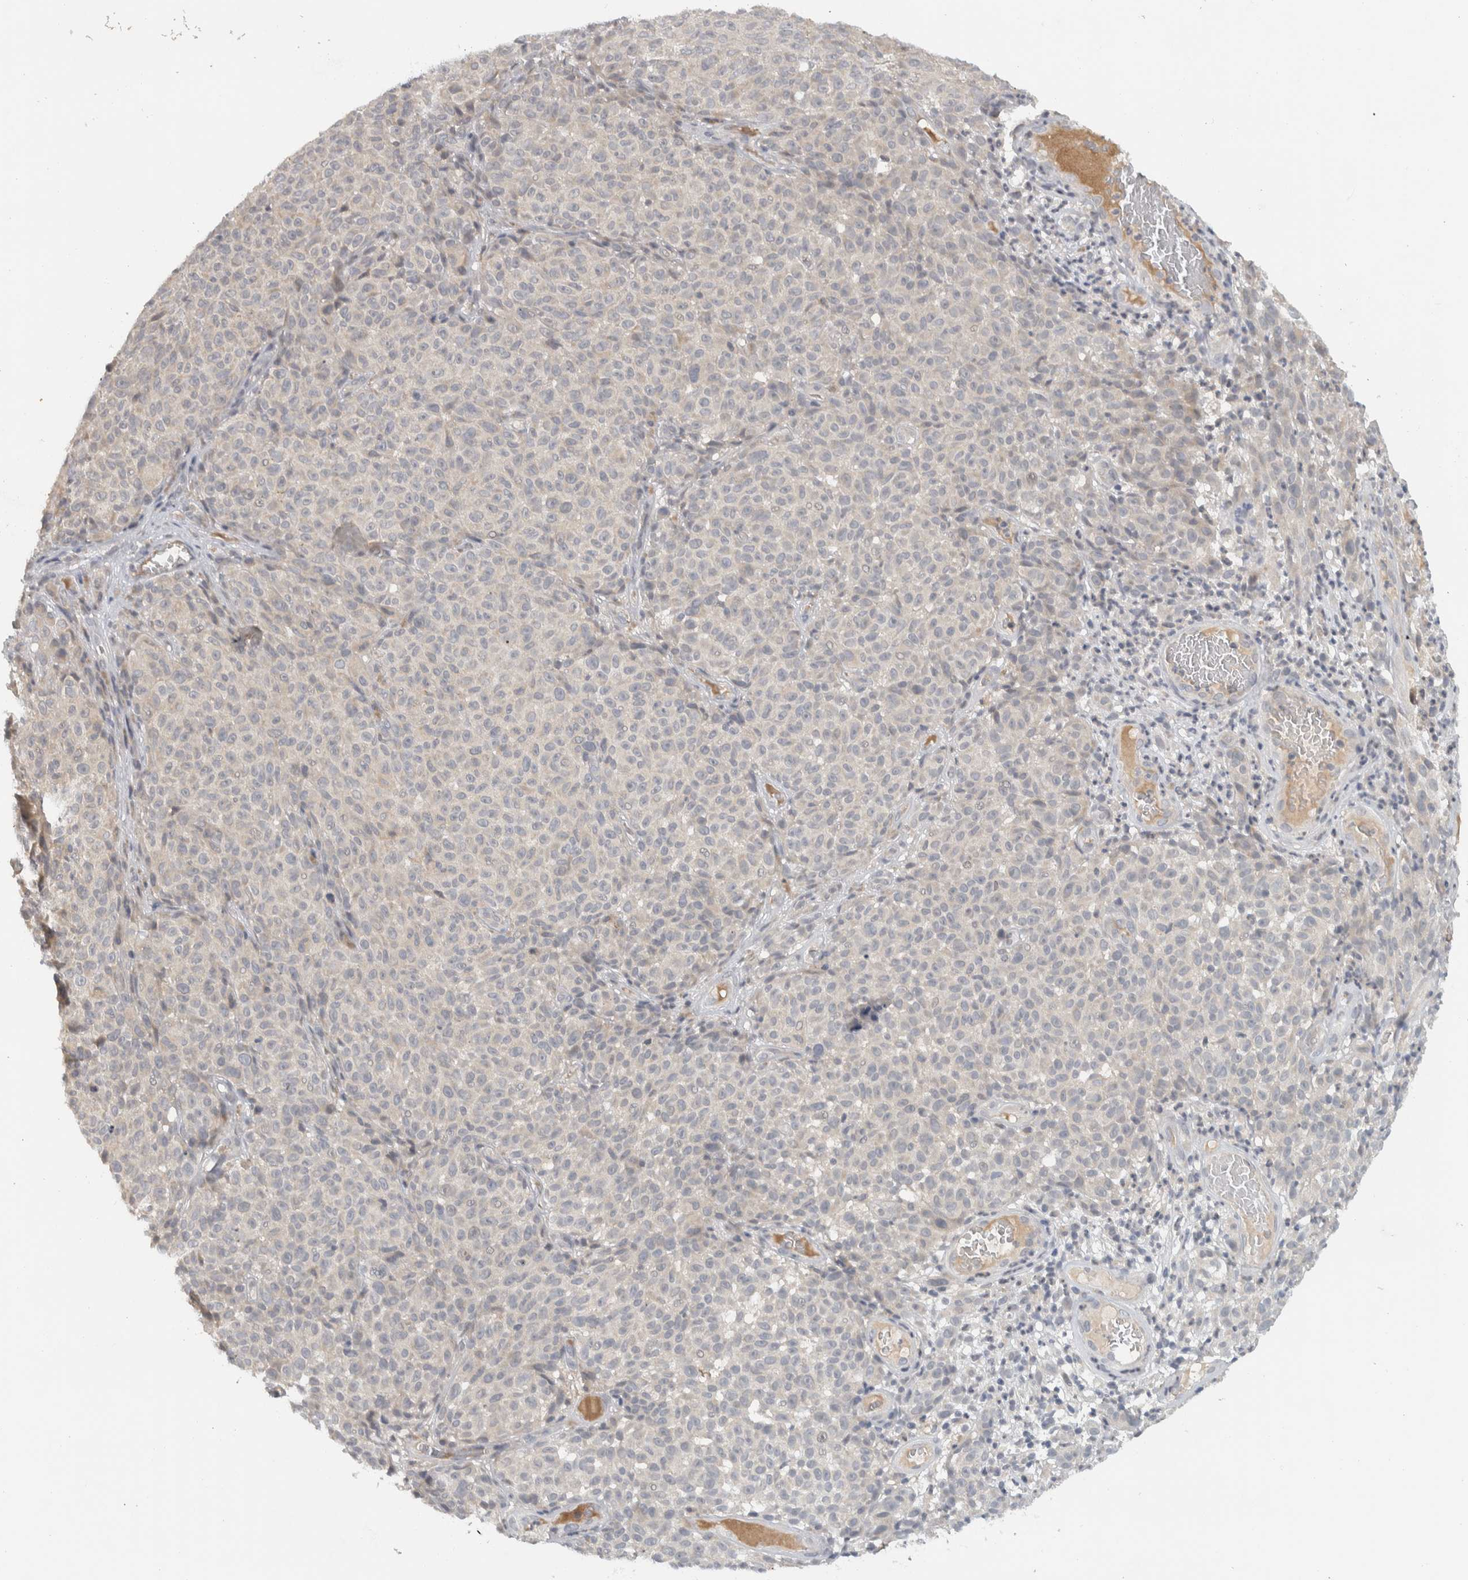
{"staining": {"intensity": "negative", "quantity": "none", "location": "none"}, "tissue": "melanoma", "cell_type": "Tumor cells", "image_type": "cancer", "snomed": [{"axis": "morphology", "description": "Malignant melanoma, NOS"}, {"axis": "topography", "description": "Skin"}], "caption": "This micrograph is of melanoma stained with immunohistochemistry to label a protein in brown with the nuclei are counter-stained blue. There is no staining in tumor cells.", "gene": "AFP", "patient": {"sex": "female", "age": 82}}